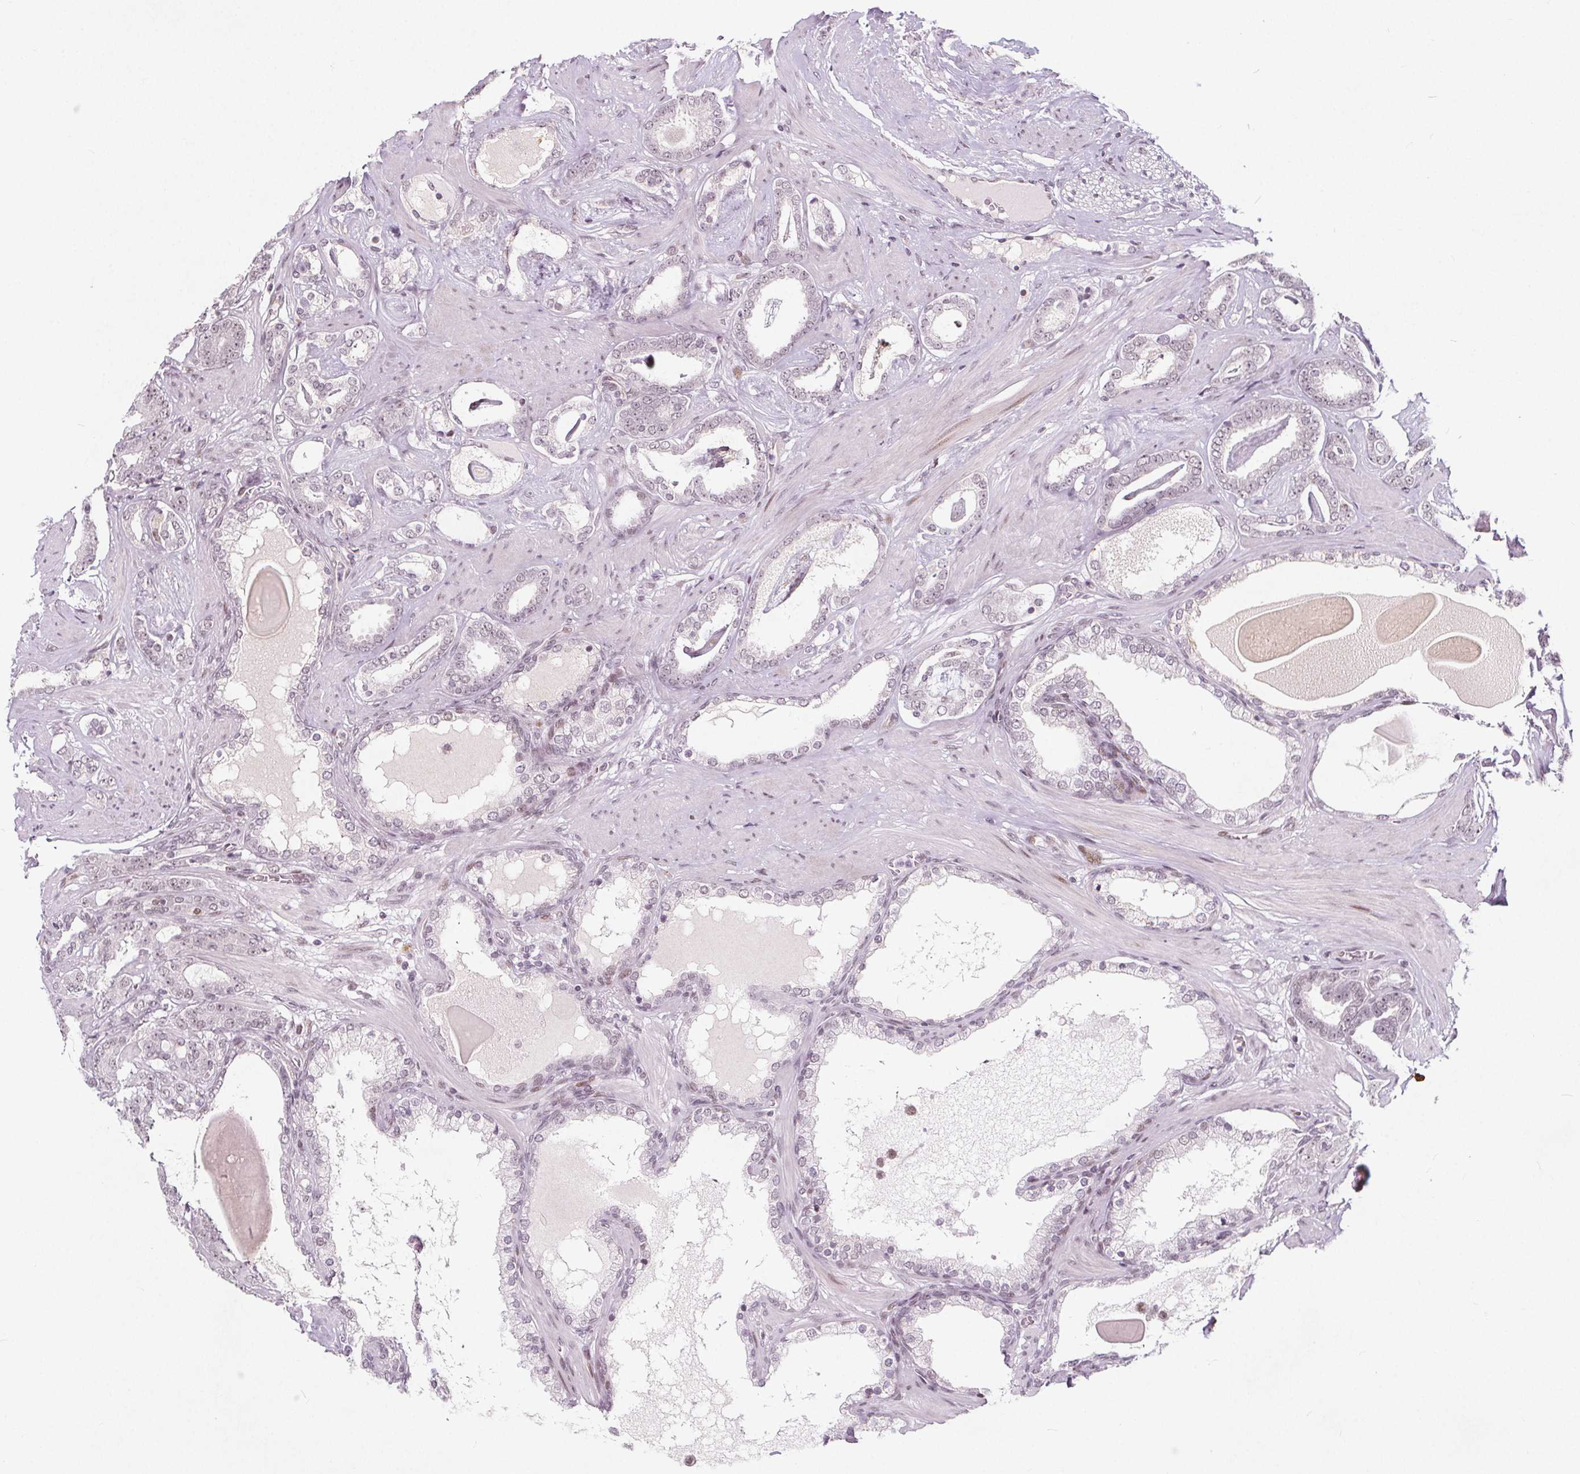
{"staining": {"intensity": "weak", "quantity": "<25%", "location": "nuclear"}, "tissue": "prostate cancer", "cell_type": "Tumor cells", "image_type": "cancer", "snomed": [{"axis": "morphology", "description": "Adenocarcinoma, High grade"}, {"axis": "topography", "description": "Prostate"}], "caption": "This is an immunohistochemistry image of human prostate cancer. There is no staining in tumor cells.", "gene": "TAF6L", "patient": {"sex": "male", "age": 63}}